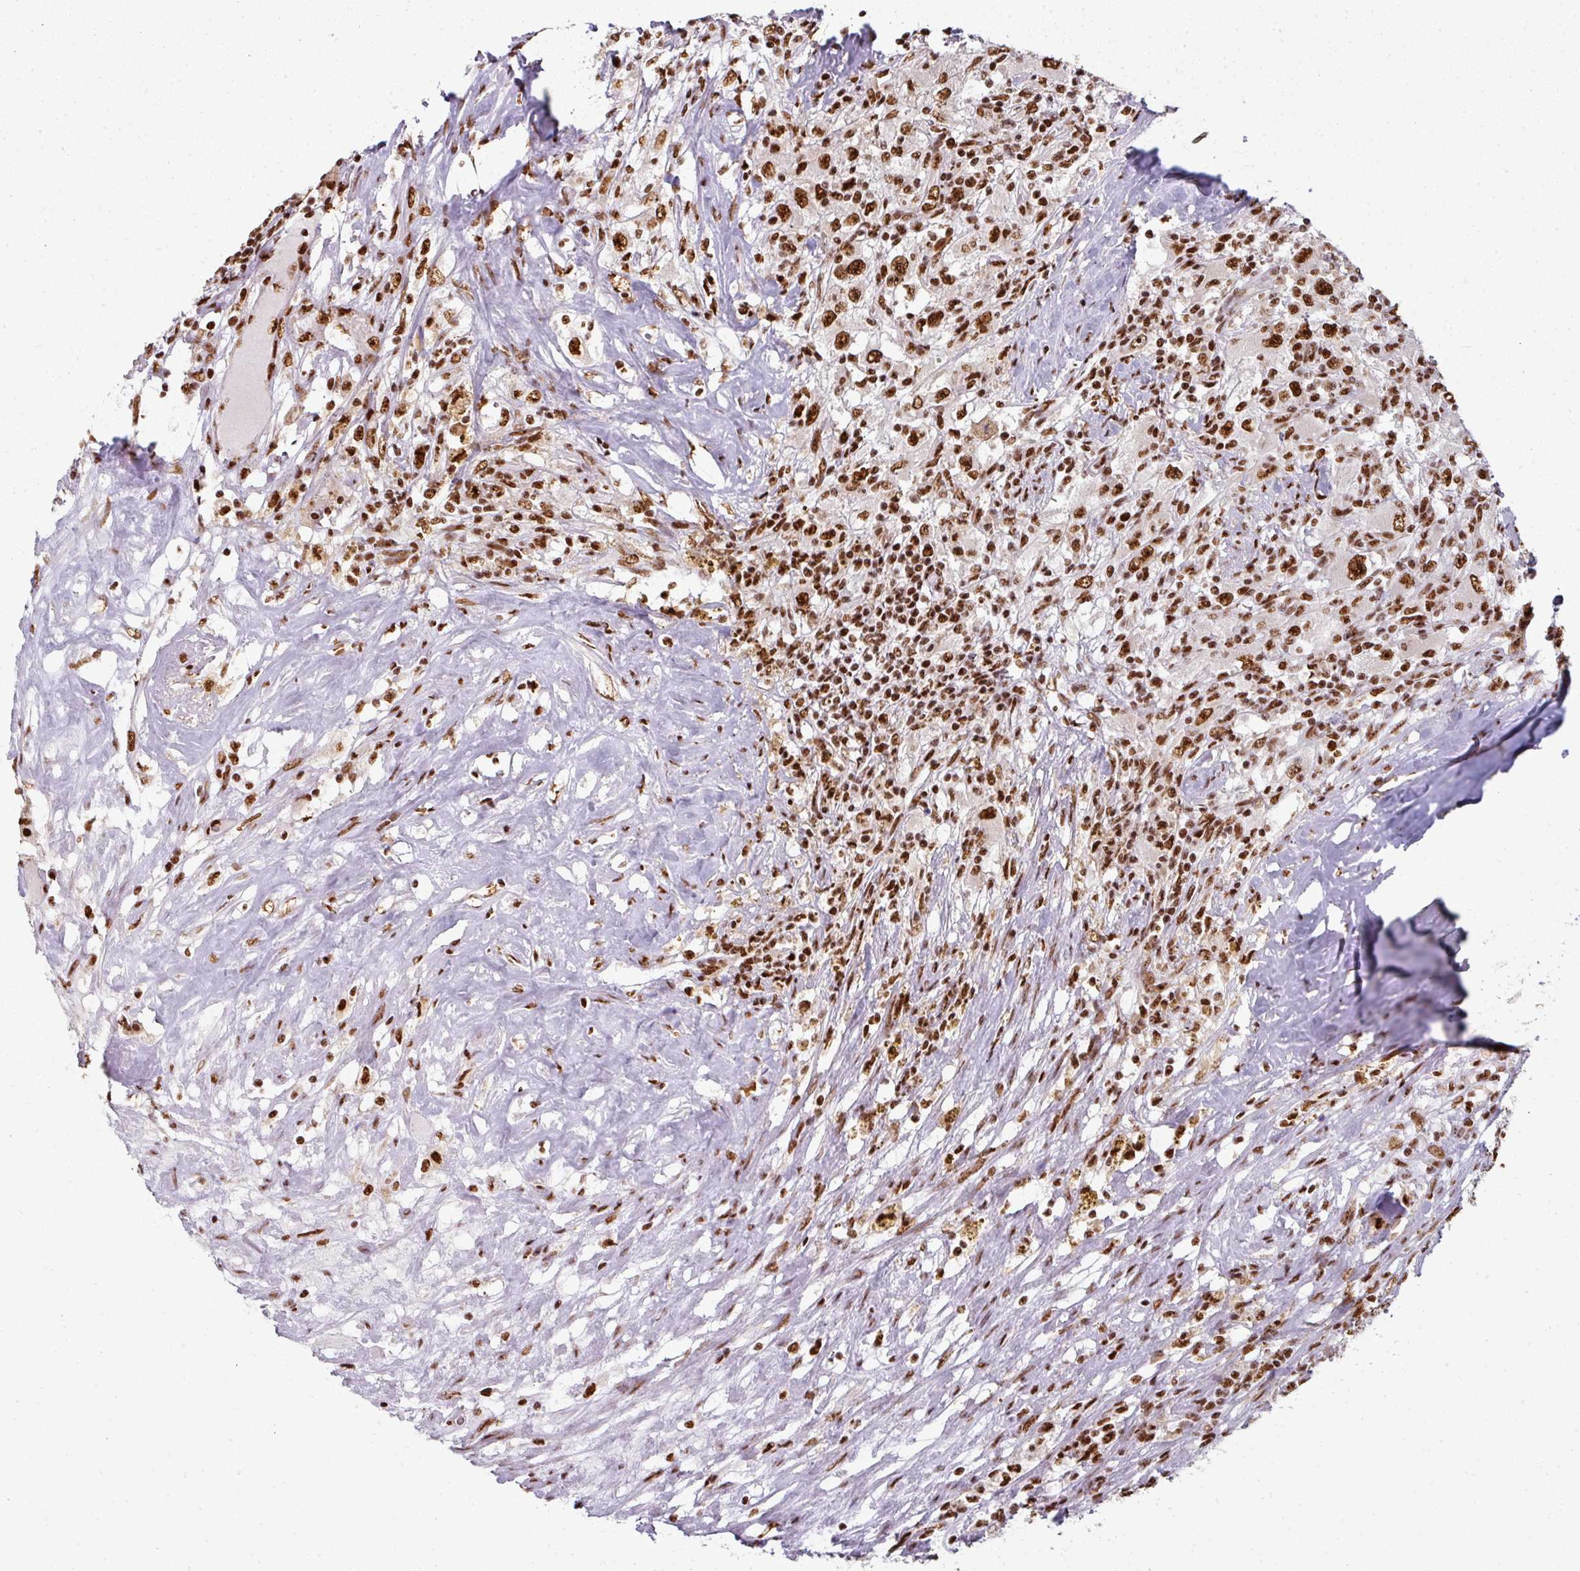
{"staining": {"intensity": "strong", "quantity": ">75%", "location": "nuclear"}, "tissue": "renal cancer", "cell_type": "Tumor cells", "image_type": "cancer", "snomed": [{"axis": "morphology", "description": "Adenocarcinoma, NOS"}, {"axis": "topography", "description": "Kidney"}], "caption": "An immunohistochemistry (IHC) histopathology image of tumor tissue is shown. Protein staining in brown labels strong nuclear positivity in adenocarcinoma (renal) within tumor cells. The protein of interest is shown in brown color, while the nuclei are stained blue.", "gene": "SIK3", "patient": {"sex": "female", "age": 67}}